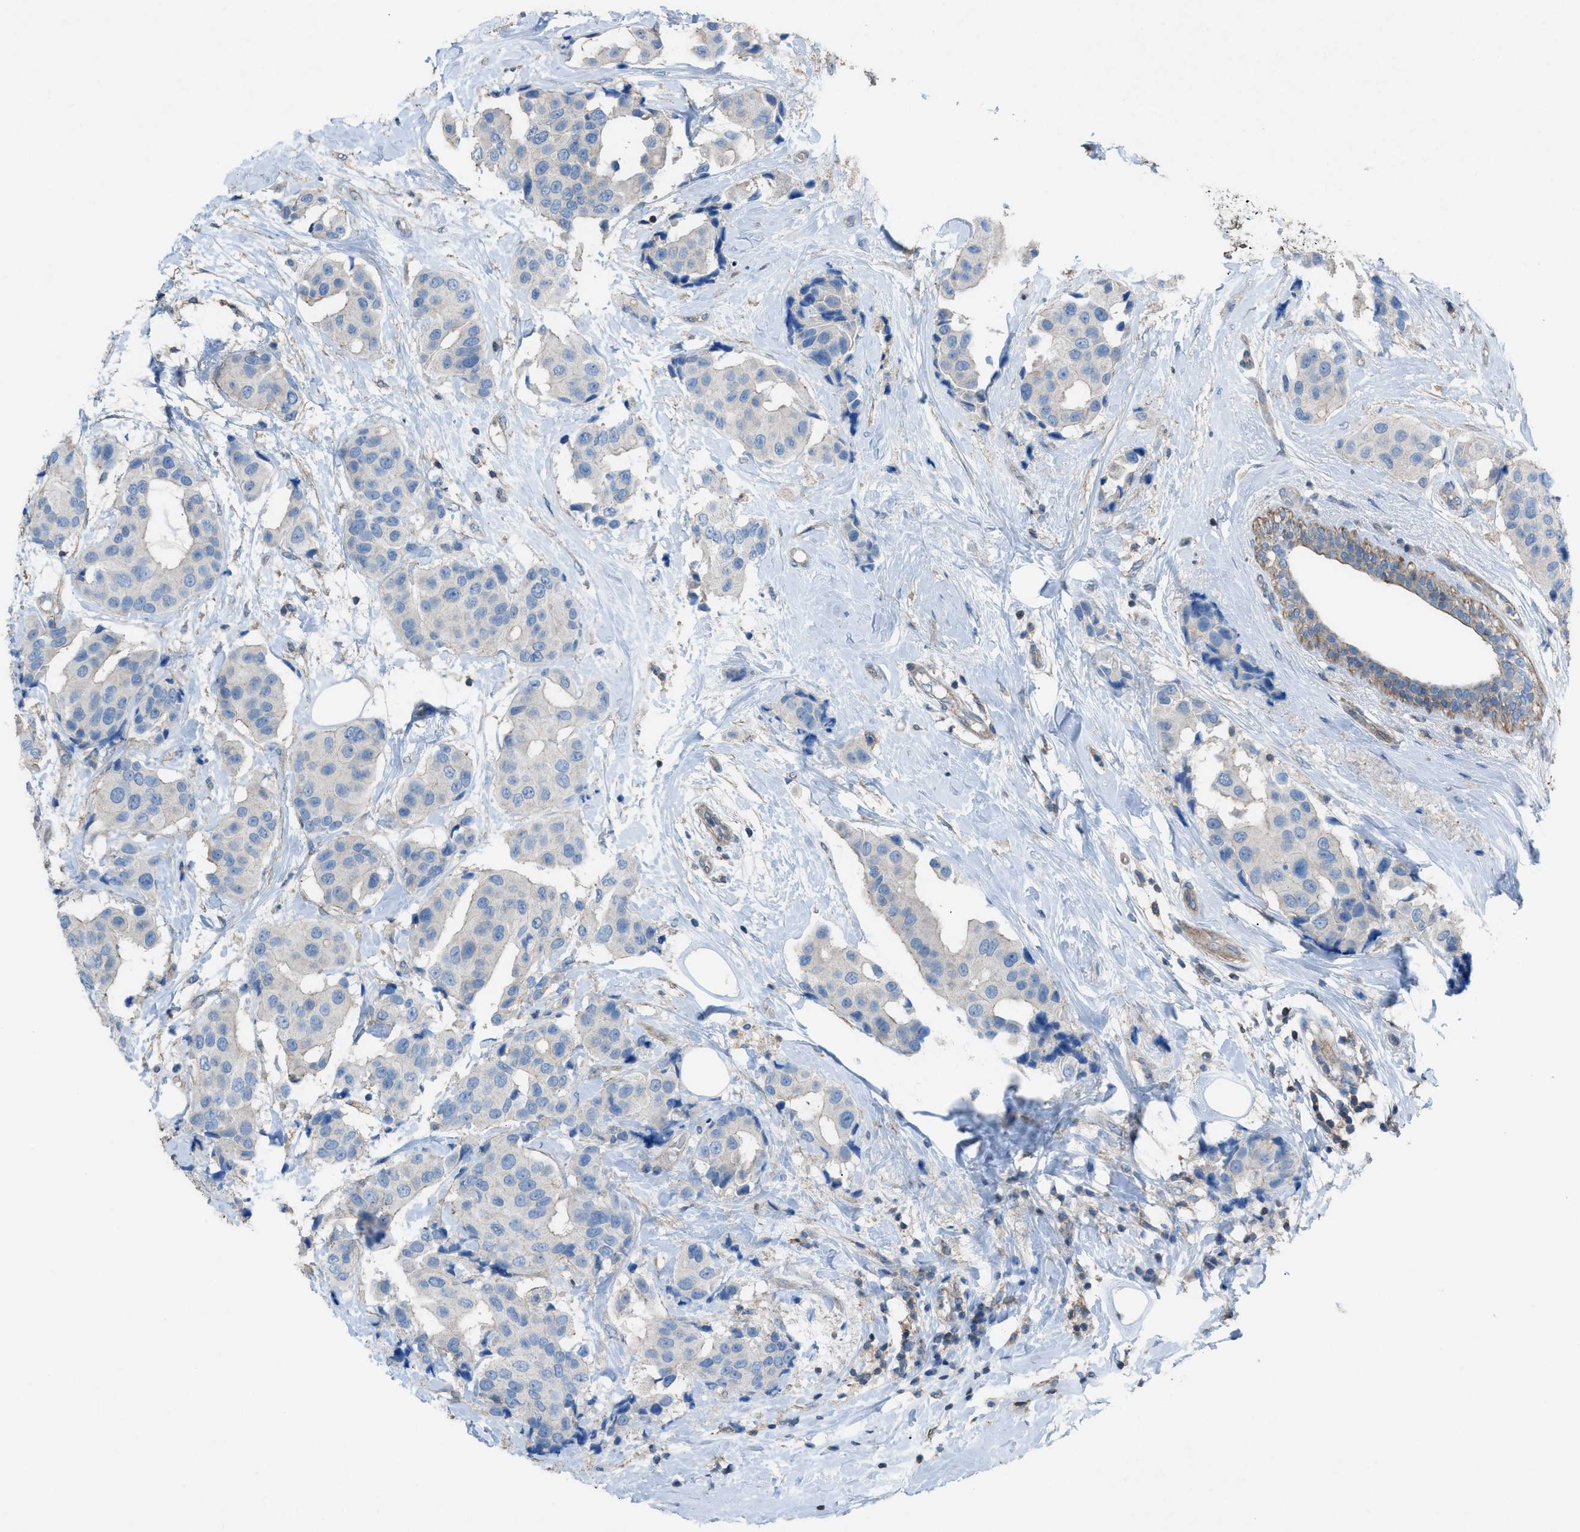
{"staining": {"intensity": "negative", "quantity": "none", "location": "none"}, "tissue": "breast cancer", "cell_type": "Tumor cells", "image_type": "cancer", "snomed": [{"axis": "morphology", "description": "Normal tissue, NOS"}, {"axis": "morphology", "description": "Duct carcinoma"}, {"axis": "topography", "description": "Breast"}], "caption": "Human breast cancer (infiltrating ductal carcinoma) stained for a protein using IHC shows no staining in tumor cells.", "gene": "NCK2", "patient": {"sex": "female", "age": 39}}